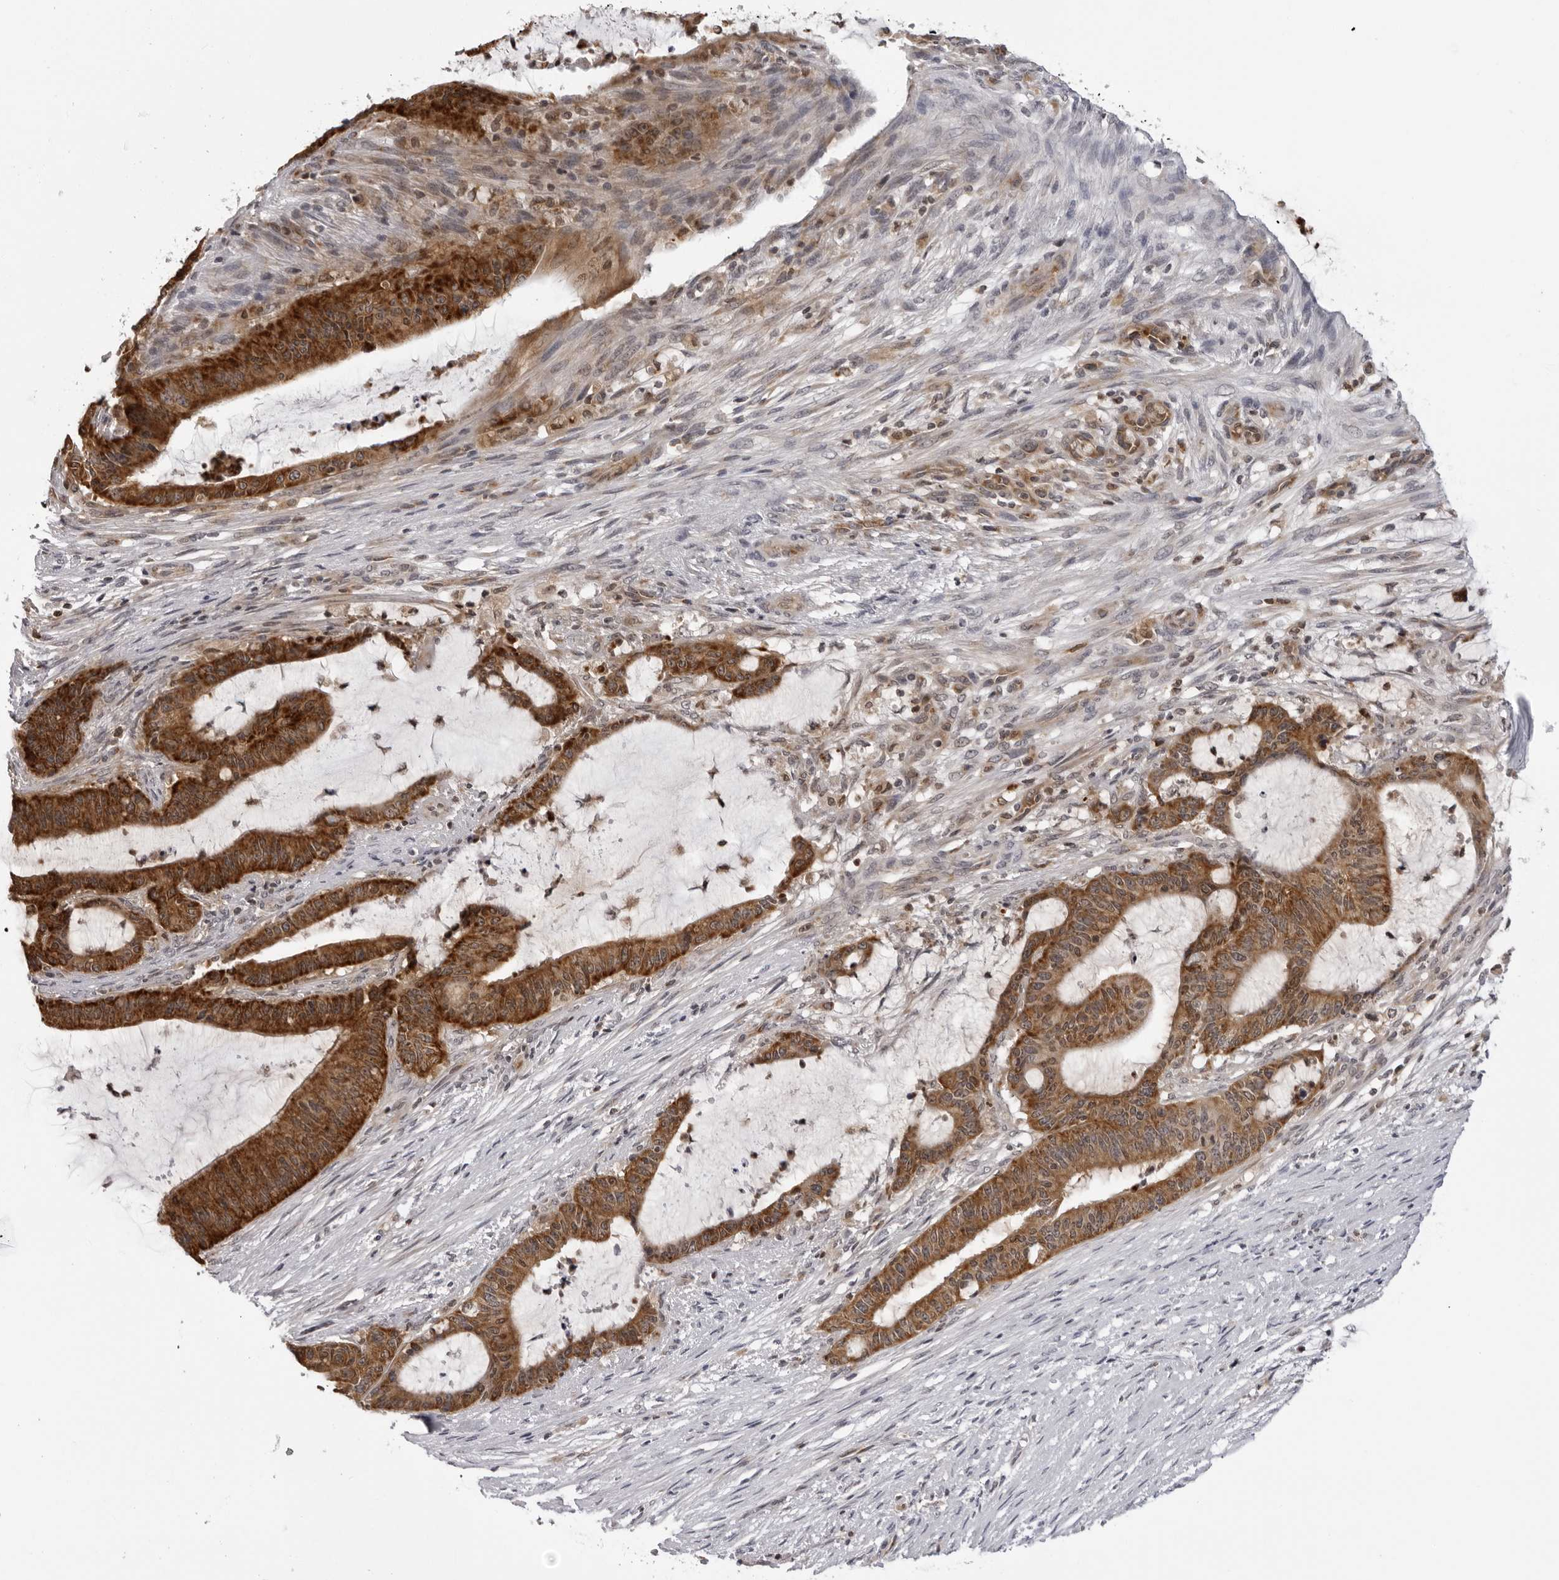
{"staining": {"intensity": "strong", "quantity": ">75%", "location": "cytoplasmic/membranous"}, "tissue": "liver cancer", "cell_type": "Tumor cells", "image_type": "cancer", "snomed": [{"axis": "morphology", "description": "Cholangiocarcinoma"}, {"axis": "topography", "description": "Liver"}], "caption": "About >75% of tumor cells in liver cancer (cholangiocarcinoma) reveal strong cytoplasmic/membranous protein expression as visualized by brown immunohistochemical staining.", "gene": "MRPS15", "patient": {"sex": "female", "age": 73}}